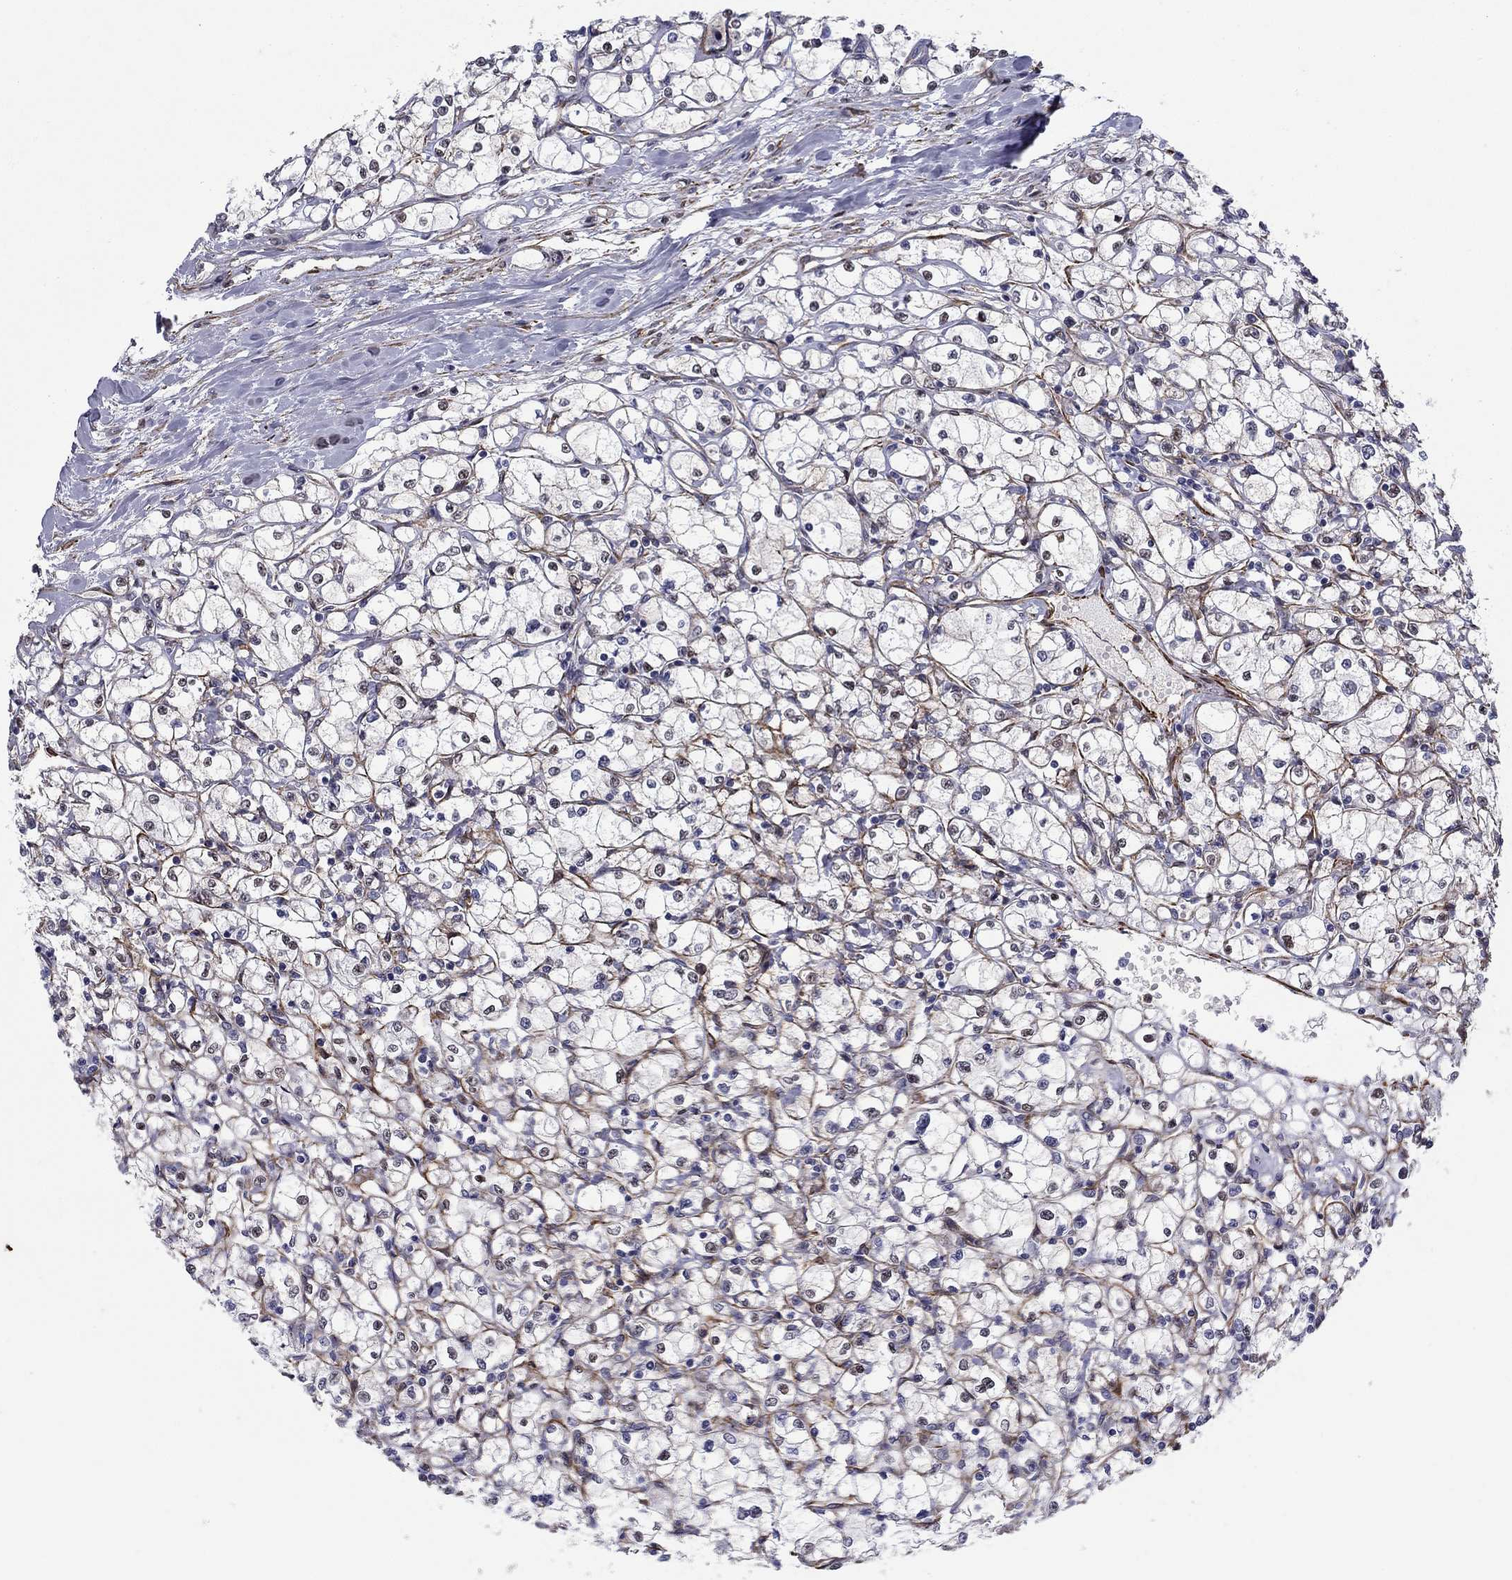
{"staining": {"intensity": "negative", "quantity": "none", "location": "none"}, "tissue": "renal cancer", "cell_type": "Tumor cells", "image_type": "cancer", "snomed": [{"axis": "morphology", "description": "Adenocarcinoma, NOS"}, {"axis": "topography", "description": "Kidney"}], "caption": "This is an immunohistochemistry image of human renal adenocarcinoma. There is no expression in tumor cells.", "gene": "KRBA1", "patient": {"sex": "male", "age": 67}}